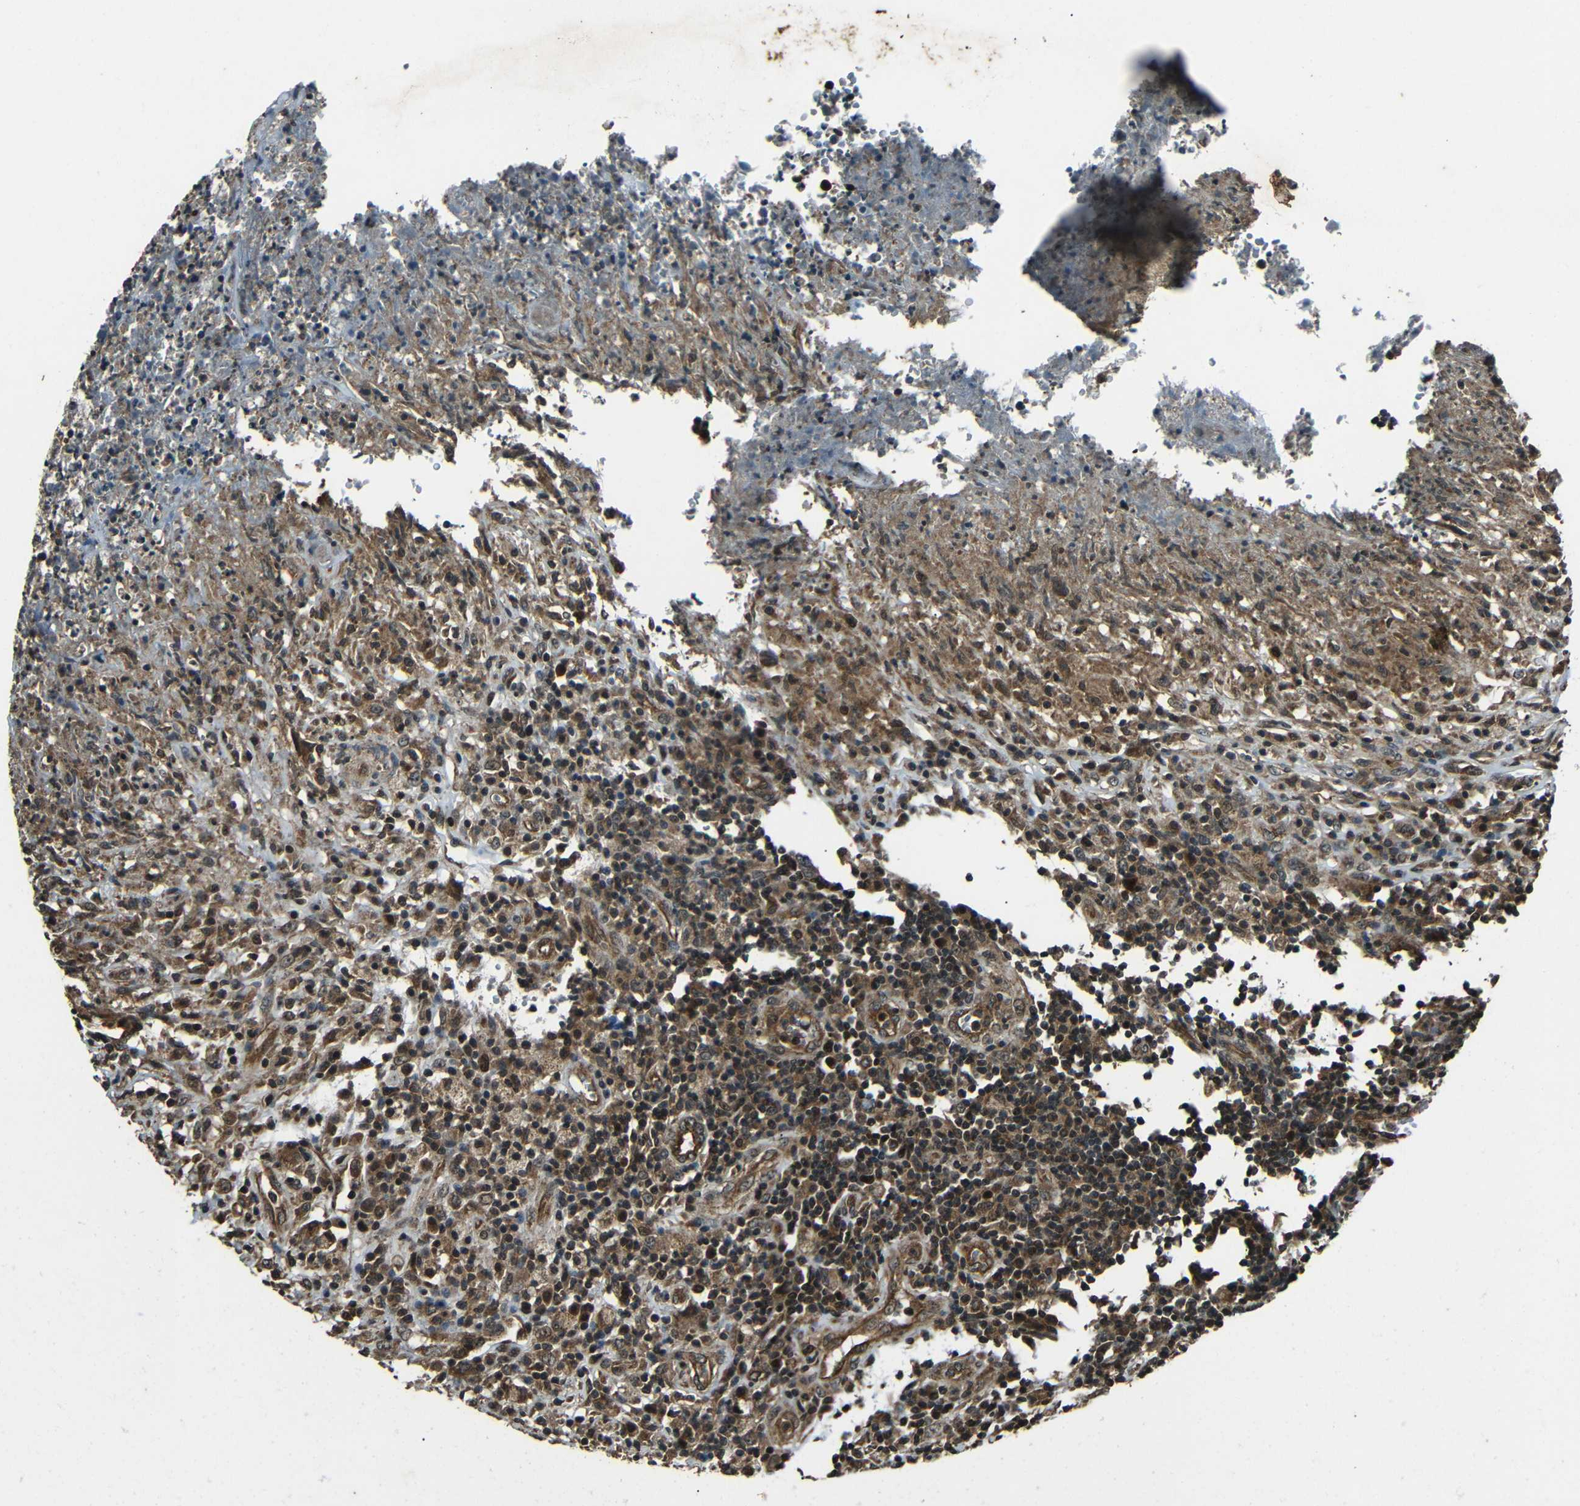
{"staining": {"intensity": "moderate", "quantity": ">75%", "location": "cytoplasmic/membranous,nuclear"}, "tissue": "lymphoma", "cell_type": "Tumor cells", "image_type": "cancer", "snomed": [{"axis": "morphology", "description": "Malignant lymphoma, non-Hodgkin's type, High grade"}, {"axis": "topography", "description": "Lymph node"}], "caption": "Immunohistochemistry photomicrograph of neoplastic tissue: malignant lymphoma, non-Hodgkin's type (high-grade) stained using immunohistochemistry (IHC) displays medium levels of moderate protein expression localized specifically in the cytoplasmic/membranous and nuclear of tumor cells, appearing as a cytoplasmic/membranous and nuclear brown color.", "gene": "PLK2", "patient": {"sex": "female", "age": 84}}